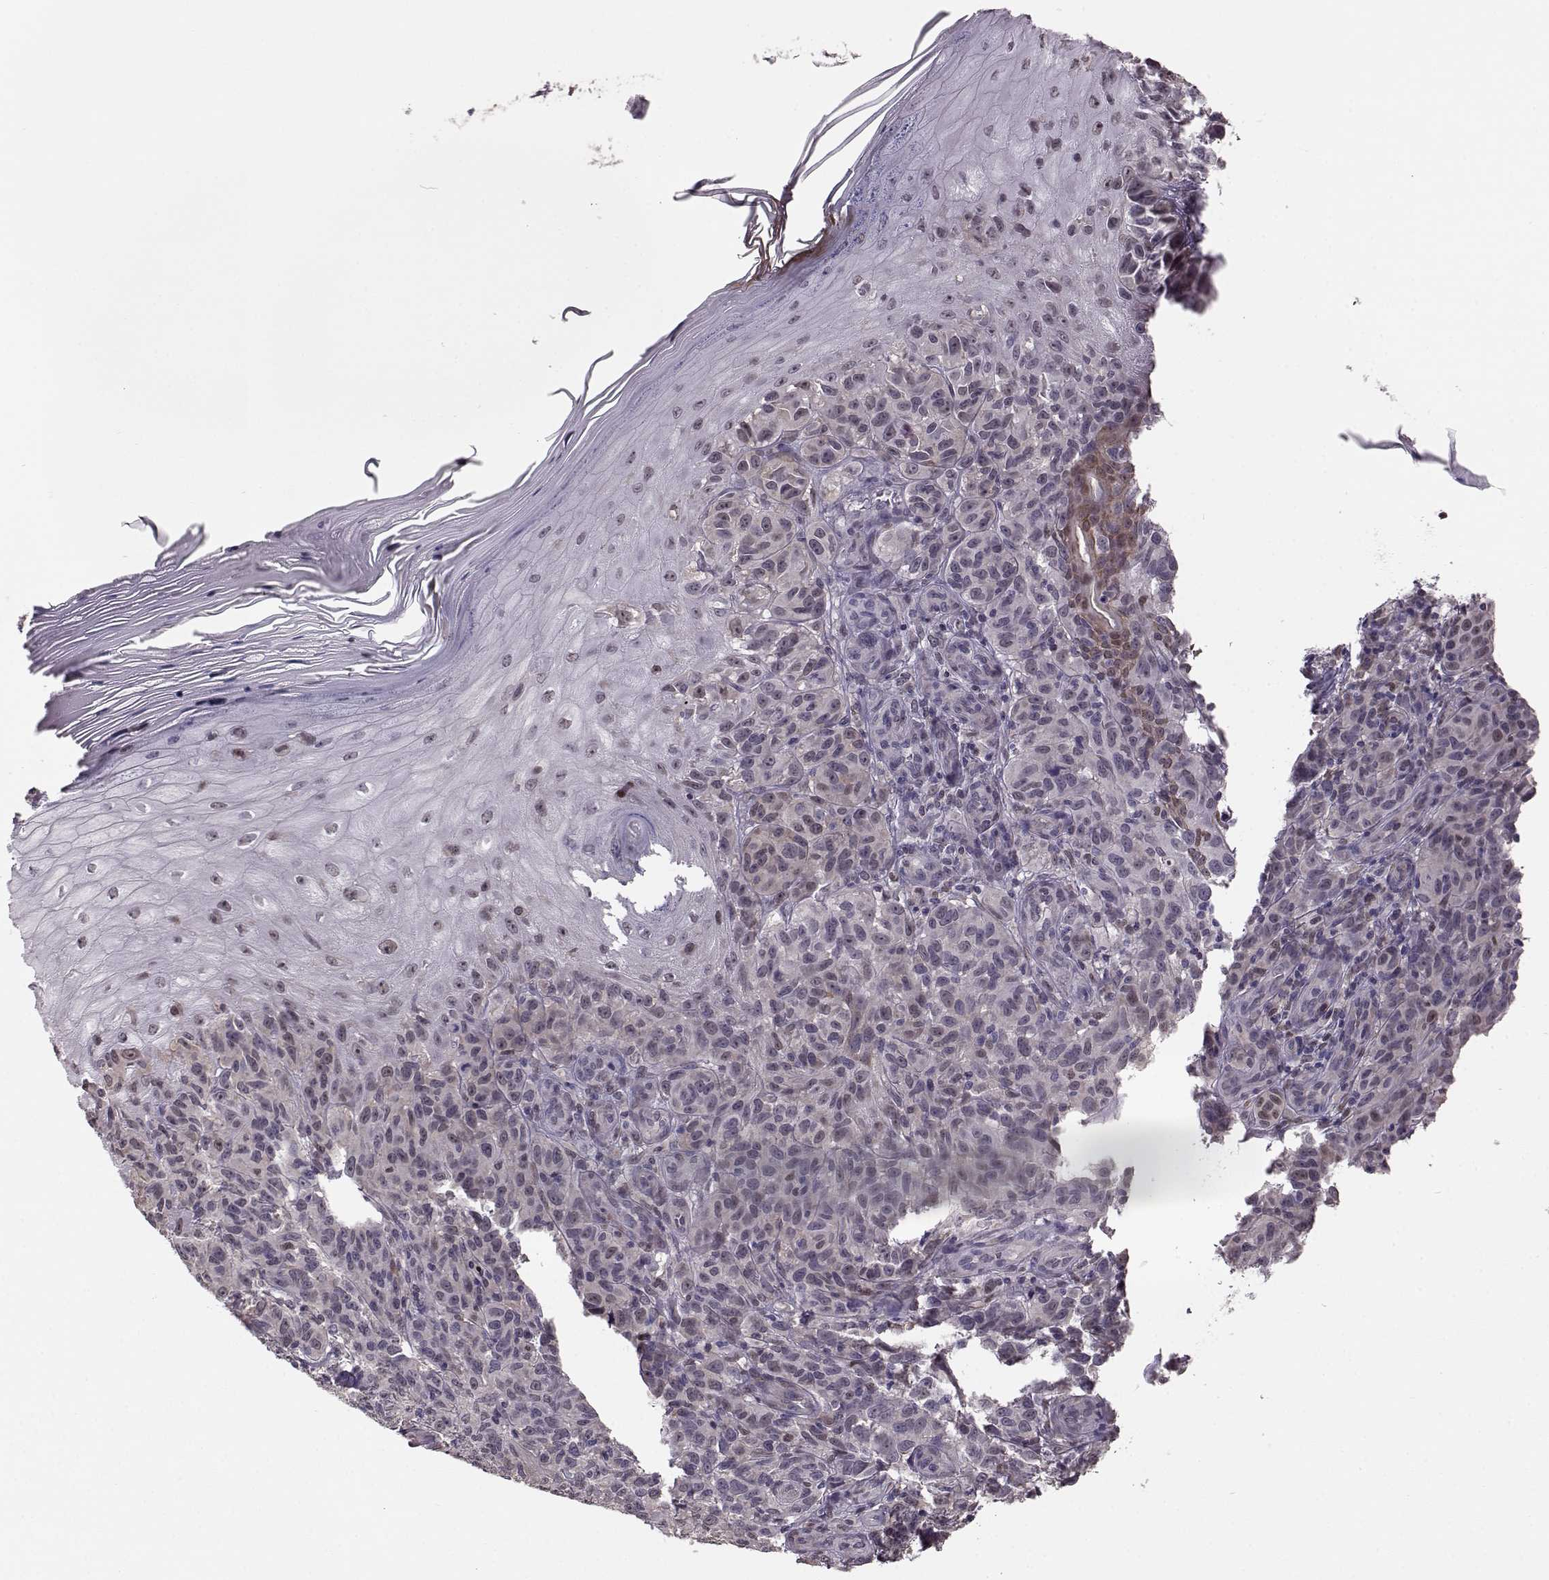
{"staining": {"intensity": "negative", "quantity": "none", "location": "none"}, "tissue": "melanoma", "cell_type": "Tumor cells", "image_type": "cancer", "snomed": [{"axis": "morphology", "description": "Malignant melanoma, NOS"}, {"axis": "topography", "description": "Skin"}], "caption": "Melanoma was stained to show a protein in brown. There is no significant staining in tumor cells.", "gene": "KLF6", "patient": {"sex": "female", "age": 53}}